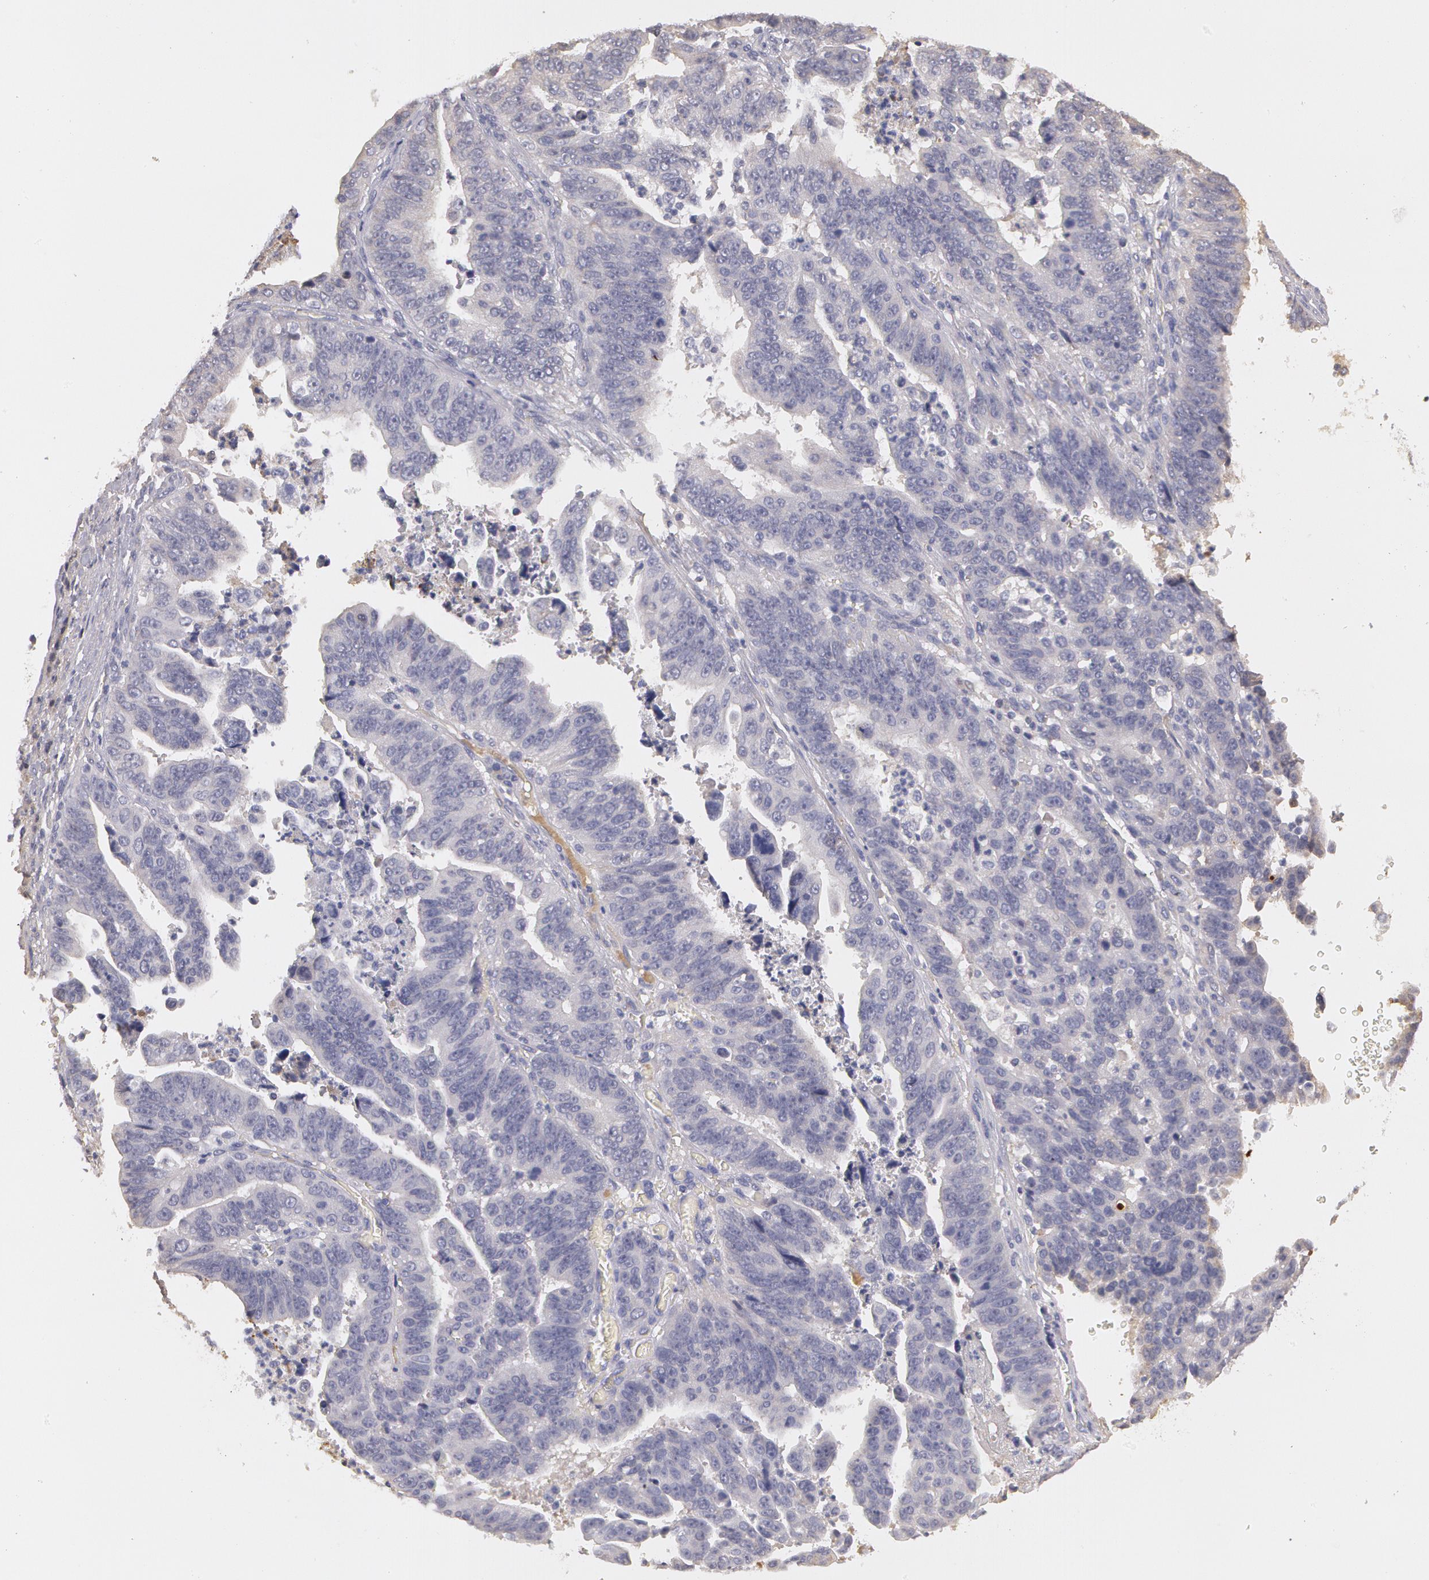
{"staining": {"intensity": "negative", "quantity": "none", "location": "none"}, "tissue": "stomach cancer", "cell_type": "Tumor cells", "image_type": "cancer", "snomed": [{"axis": "morphology", "description": "Adenocarcinoma, NOS"}, {"axis": "topography", "description": "Stomach, upper"}], "caption": "DAB (3,3'-diaminobenzidine) immunohistochemical staining of human stomach adenocarcinoma reveals no significant staining in tumor cells. (Stains: DAB immunohistochemistry (IHC) with hematoxylin counter stain, Microscopy: brightfield microscopy at high magnification).", "gene": "C1R", "patient": {"sex": "female", "age": 50}}